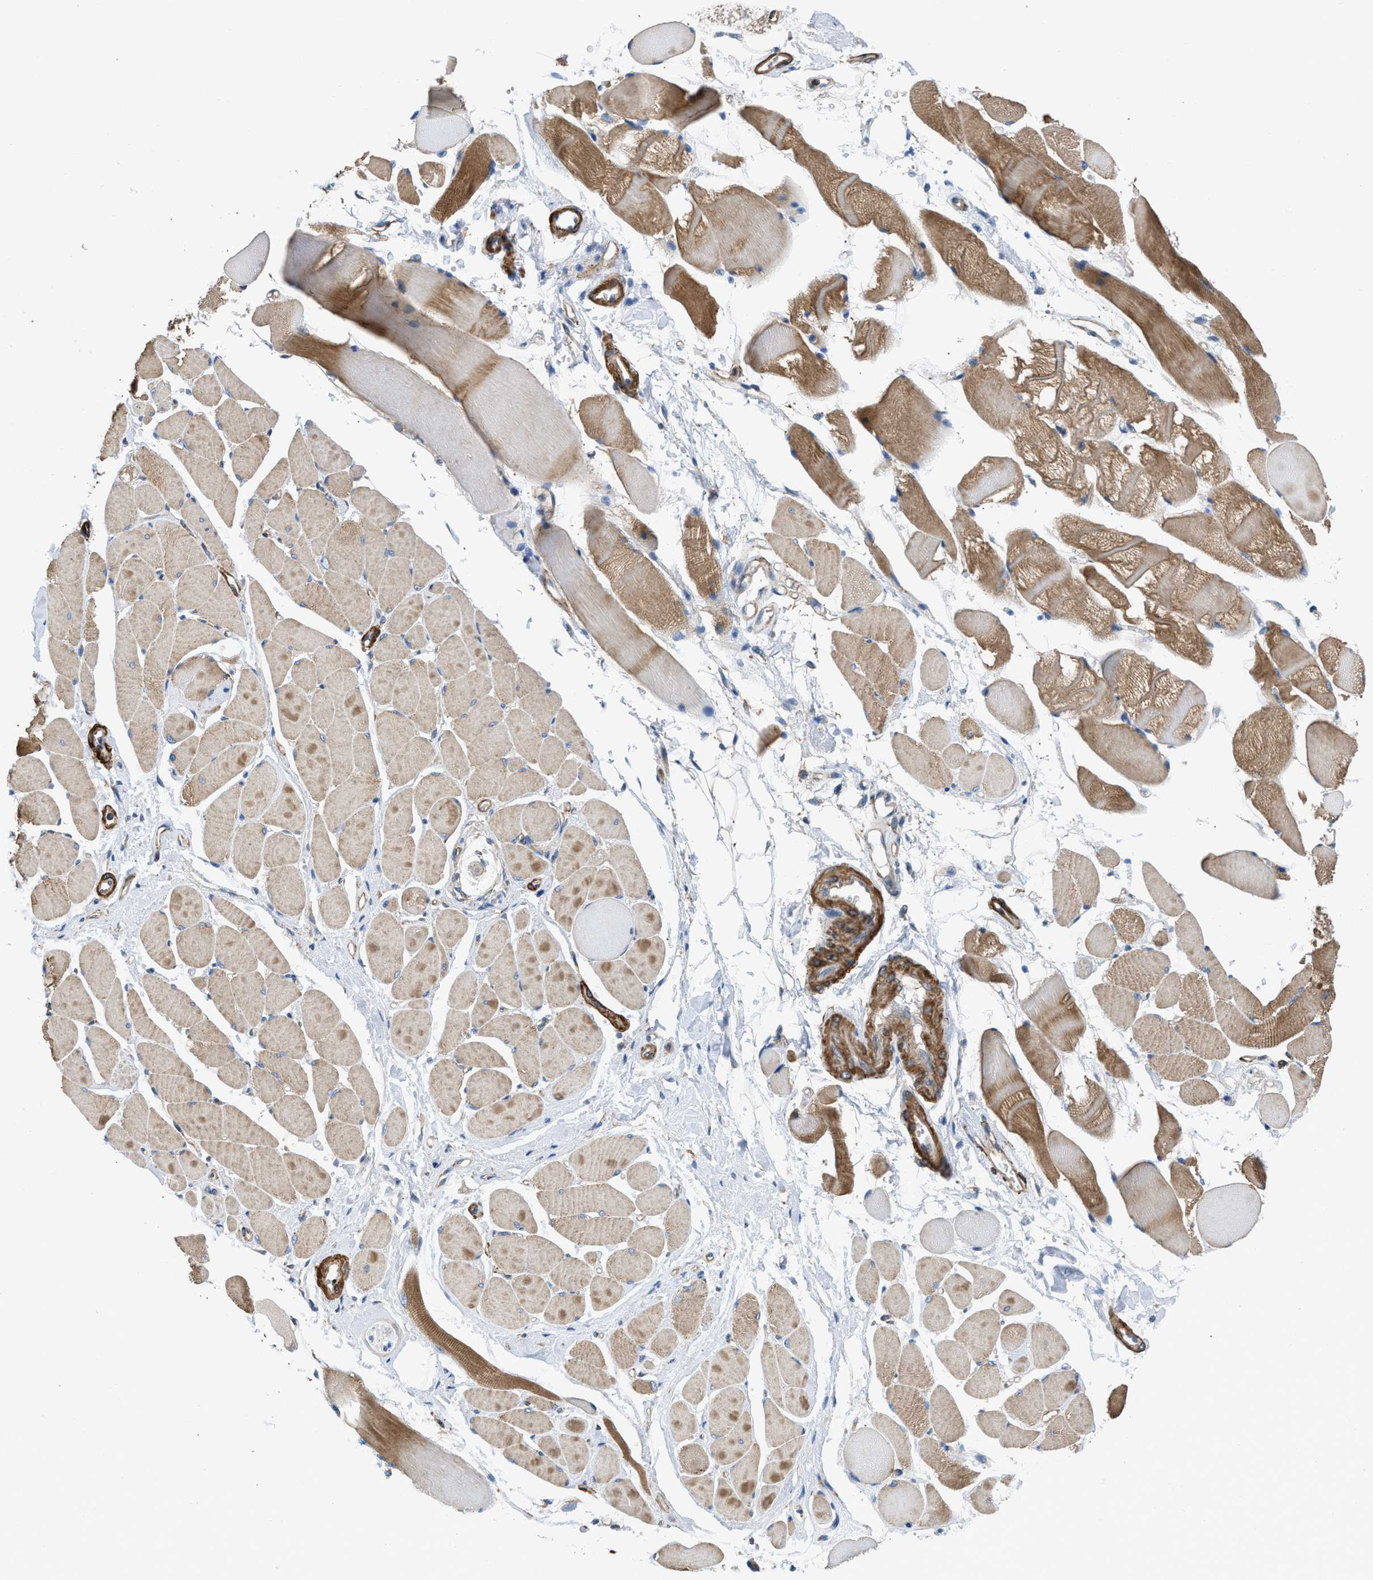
{"staining": {"intensity": "moderate", "quantity": ">75%", "location": "cytoplasmic/membranous"}, "tissue": "skeletal muscle", "cell_type": "Myocytes", "image_type": "normal", "snomed": [{"axis": "morphology", "description": "Normal tissue, NOS"}, {"axis": "topography", "description": "Skeletal muscle"}, {"axis": "topography", "description": "Peripheral nerve tissue"}], "caption": "The photomicrograph displays immunohistochemical staining of benign skeletal muscle. There is moderate cytoplasmic/membranous expression is seen in about >75% of myocytes. (brown staining indicates protein expression, while blue staining denotes nuclei).", "gene": "CHKB", "patient": {"sex": "female", "age": 84}}